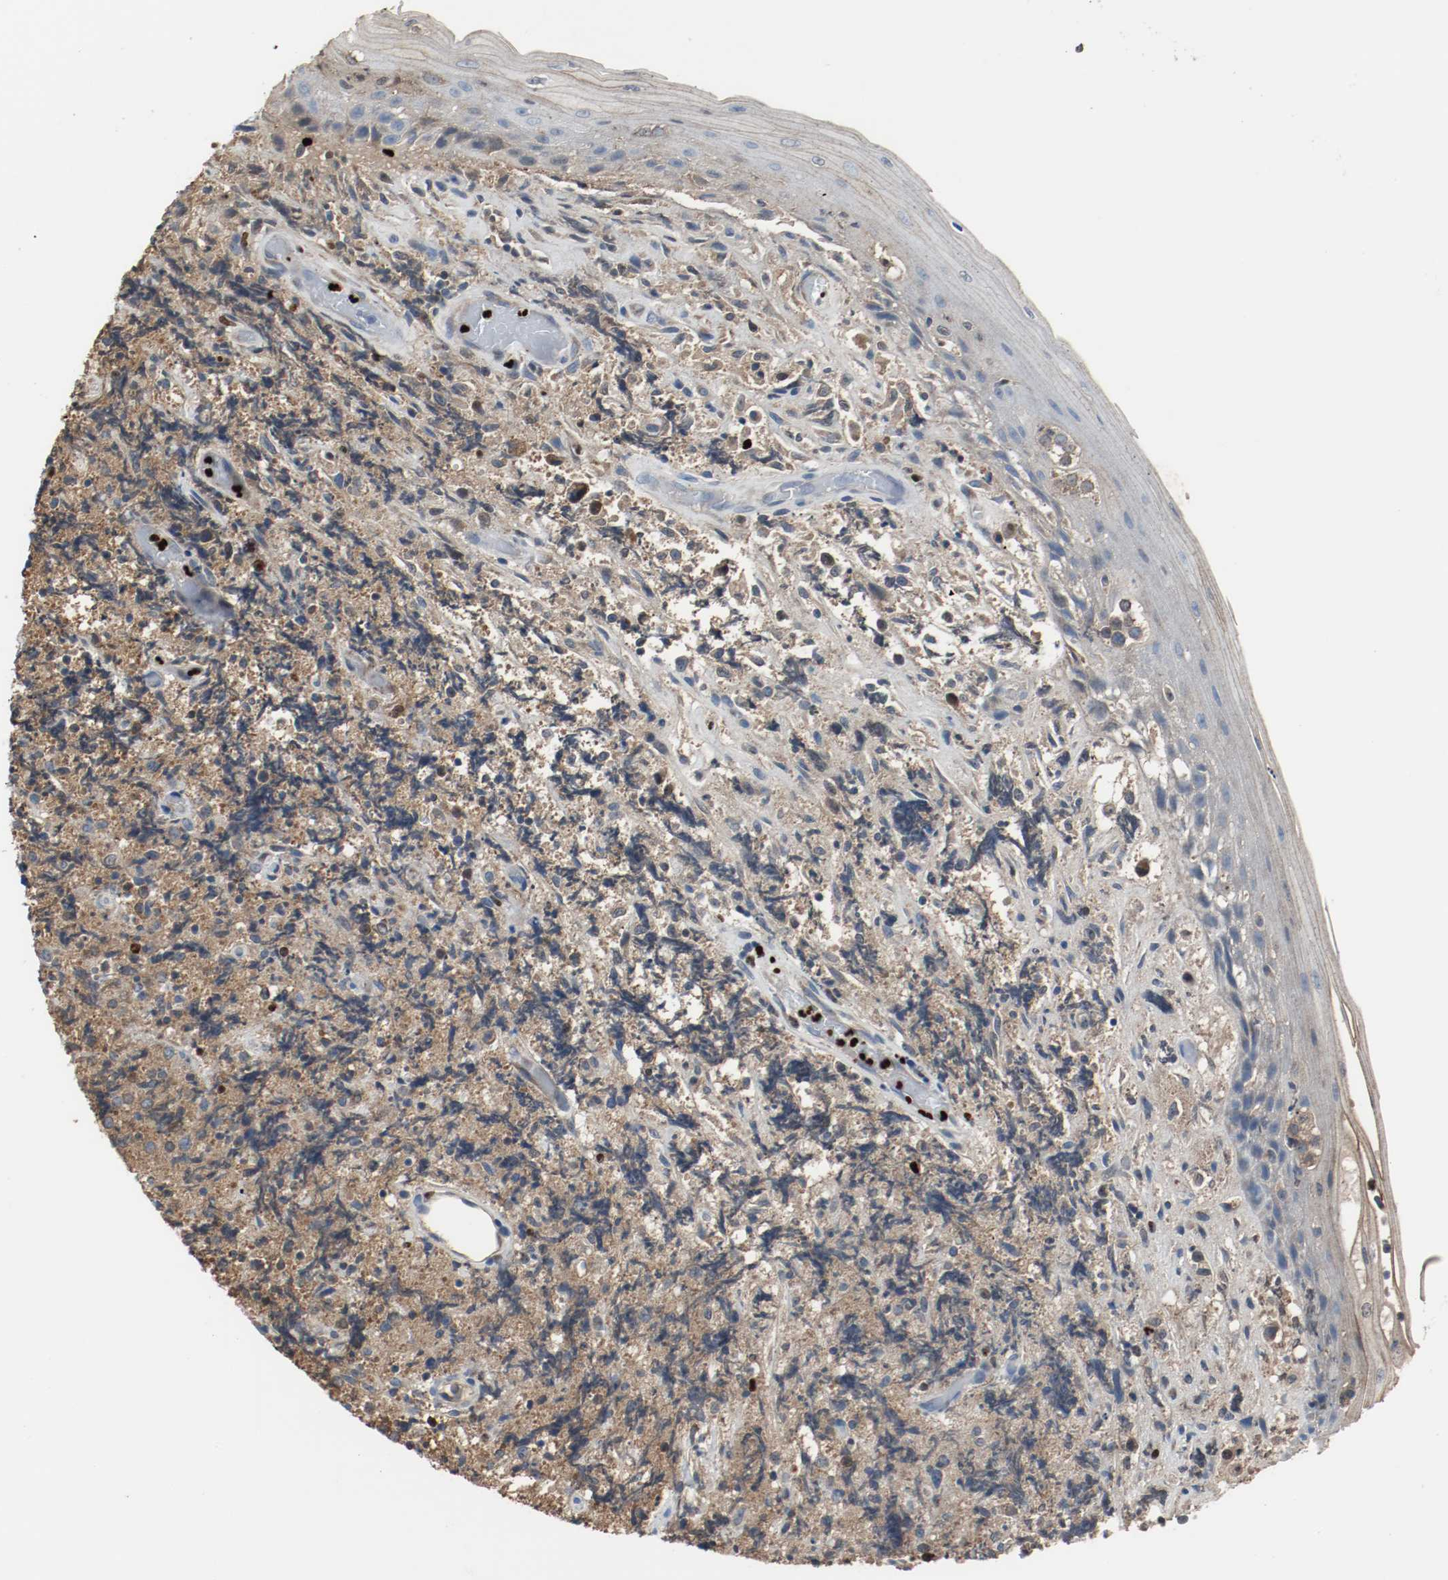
{"staining": {"intensity": "weak", "quantity": "25%-75%", "location": "cytoplasmic/membranous"}, "tissue": "lymphoma", "cell_type": "Tumor cells", "image_type": "cancer", "snomed": [{"axis": "morphology", "description": "Malignant lymphoma, non-Hodgkin's type, High grade"}, {"axis": "topography", "description": "Tonsil"}], "caption": "DAB immunohistochemical staining of lymphoma demonstrates weak cytoplasmic/membranous protein positivity in approximately 25%-75% of tumor cells. The staining was performed using DAB, with brown indicating positive protein expression. Nuclei are stained blue with hematoxylin.", "gene": "BLK", "patient": {"sex": "female", "age": 36}}